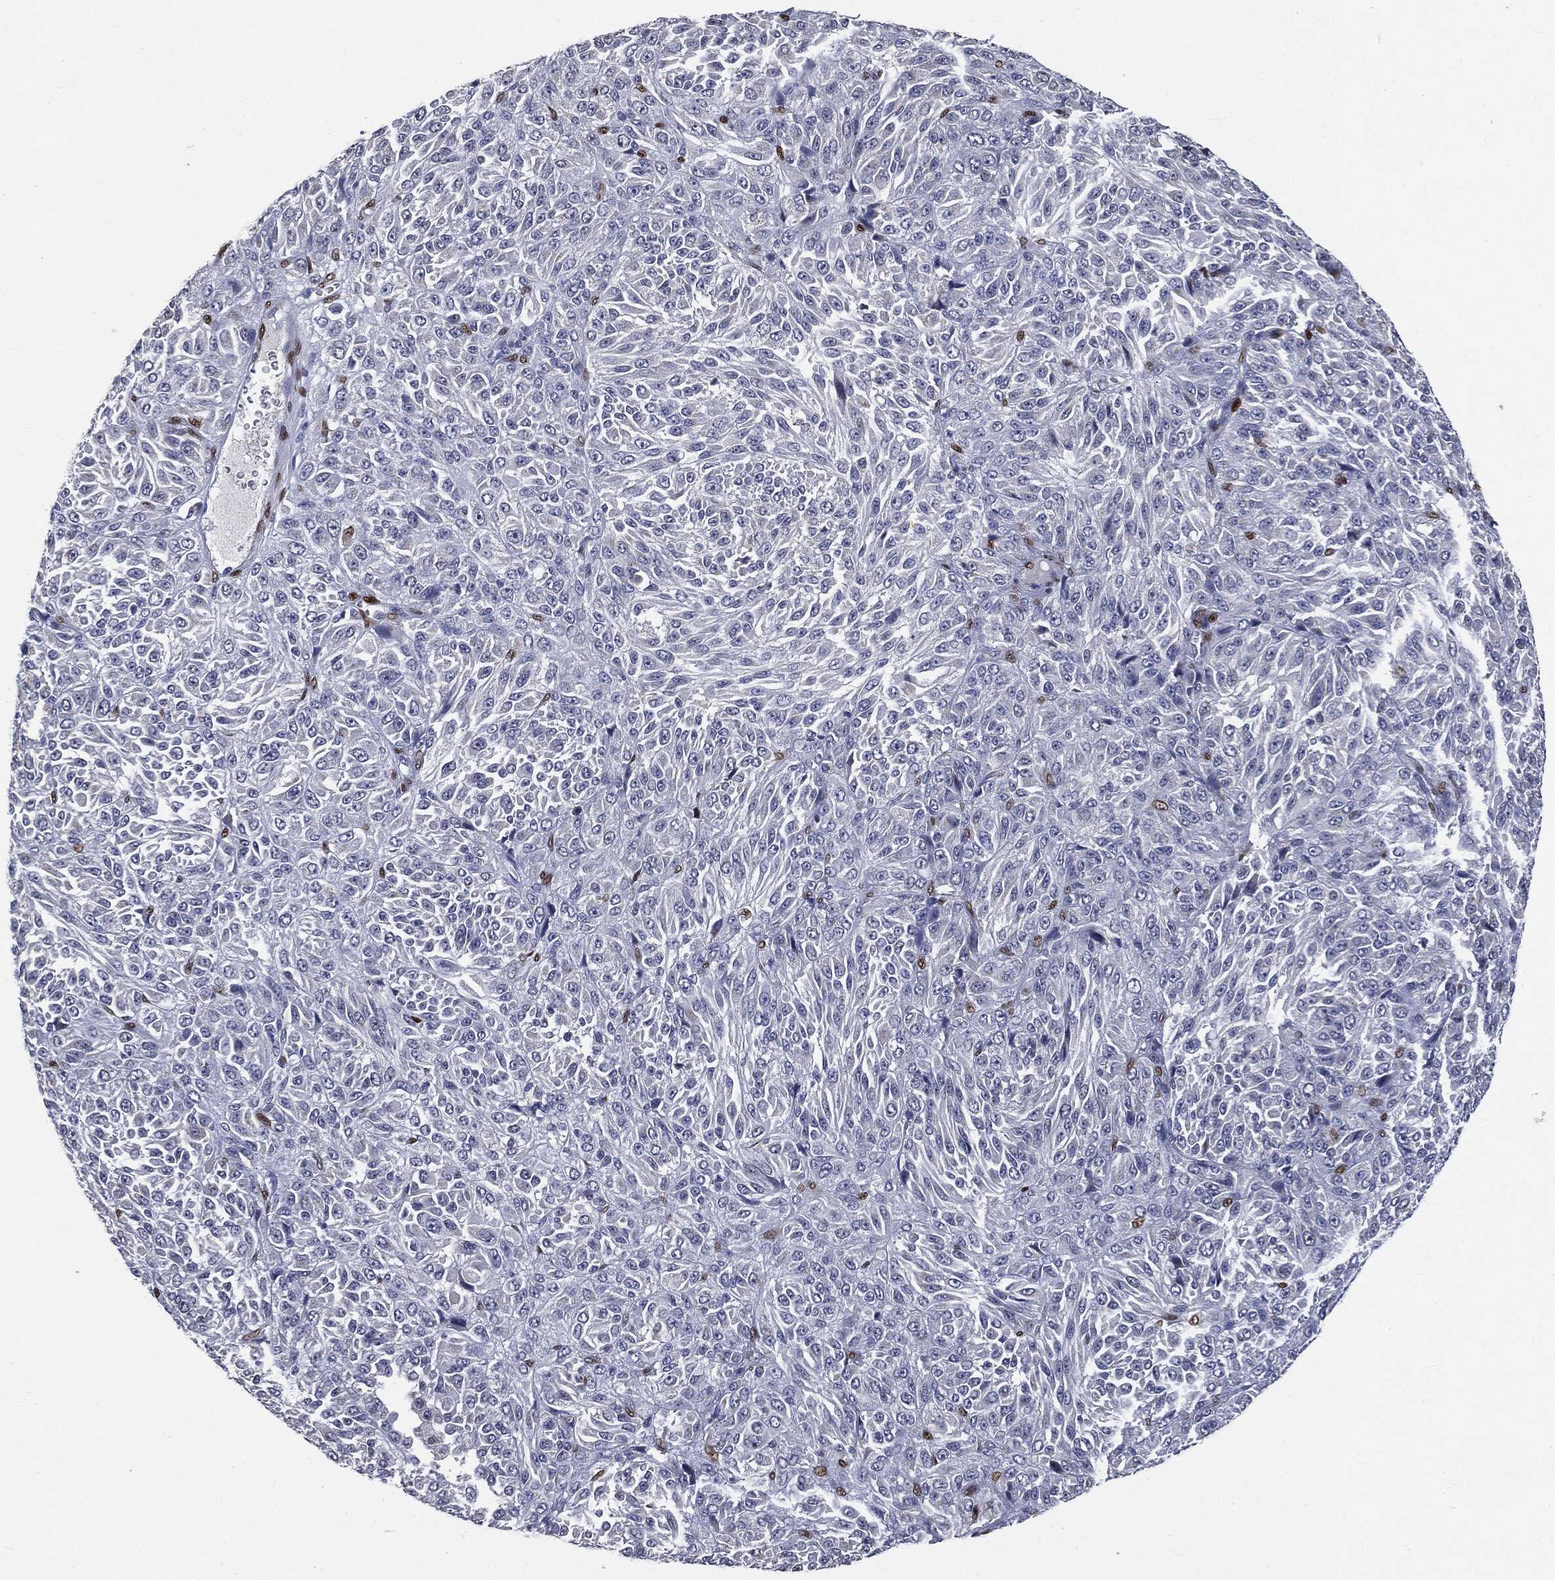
{"staining": {"intensity": "negative", "quantity": "none", "location": "none"}, "tissue": "melanoma", "cell_type": "Tumor cells", "image_type": "cancer", "snomed": [{"axis": "morphology", "description": "Malignant melanoma, Metastatic site"}, {"axis": "topography", "description": "Brain"}], "caption": "Human malignant melanoma (metastatic site) stained for a protein using immunohistochemistry (IHC) exhibits no positivity in tumor cells.", "gene": "CASD1", "patient": {"sex": "female", "age": 56}}